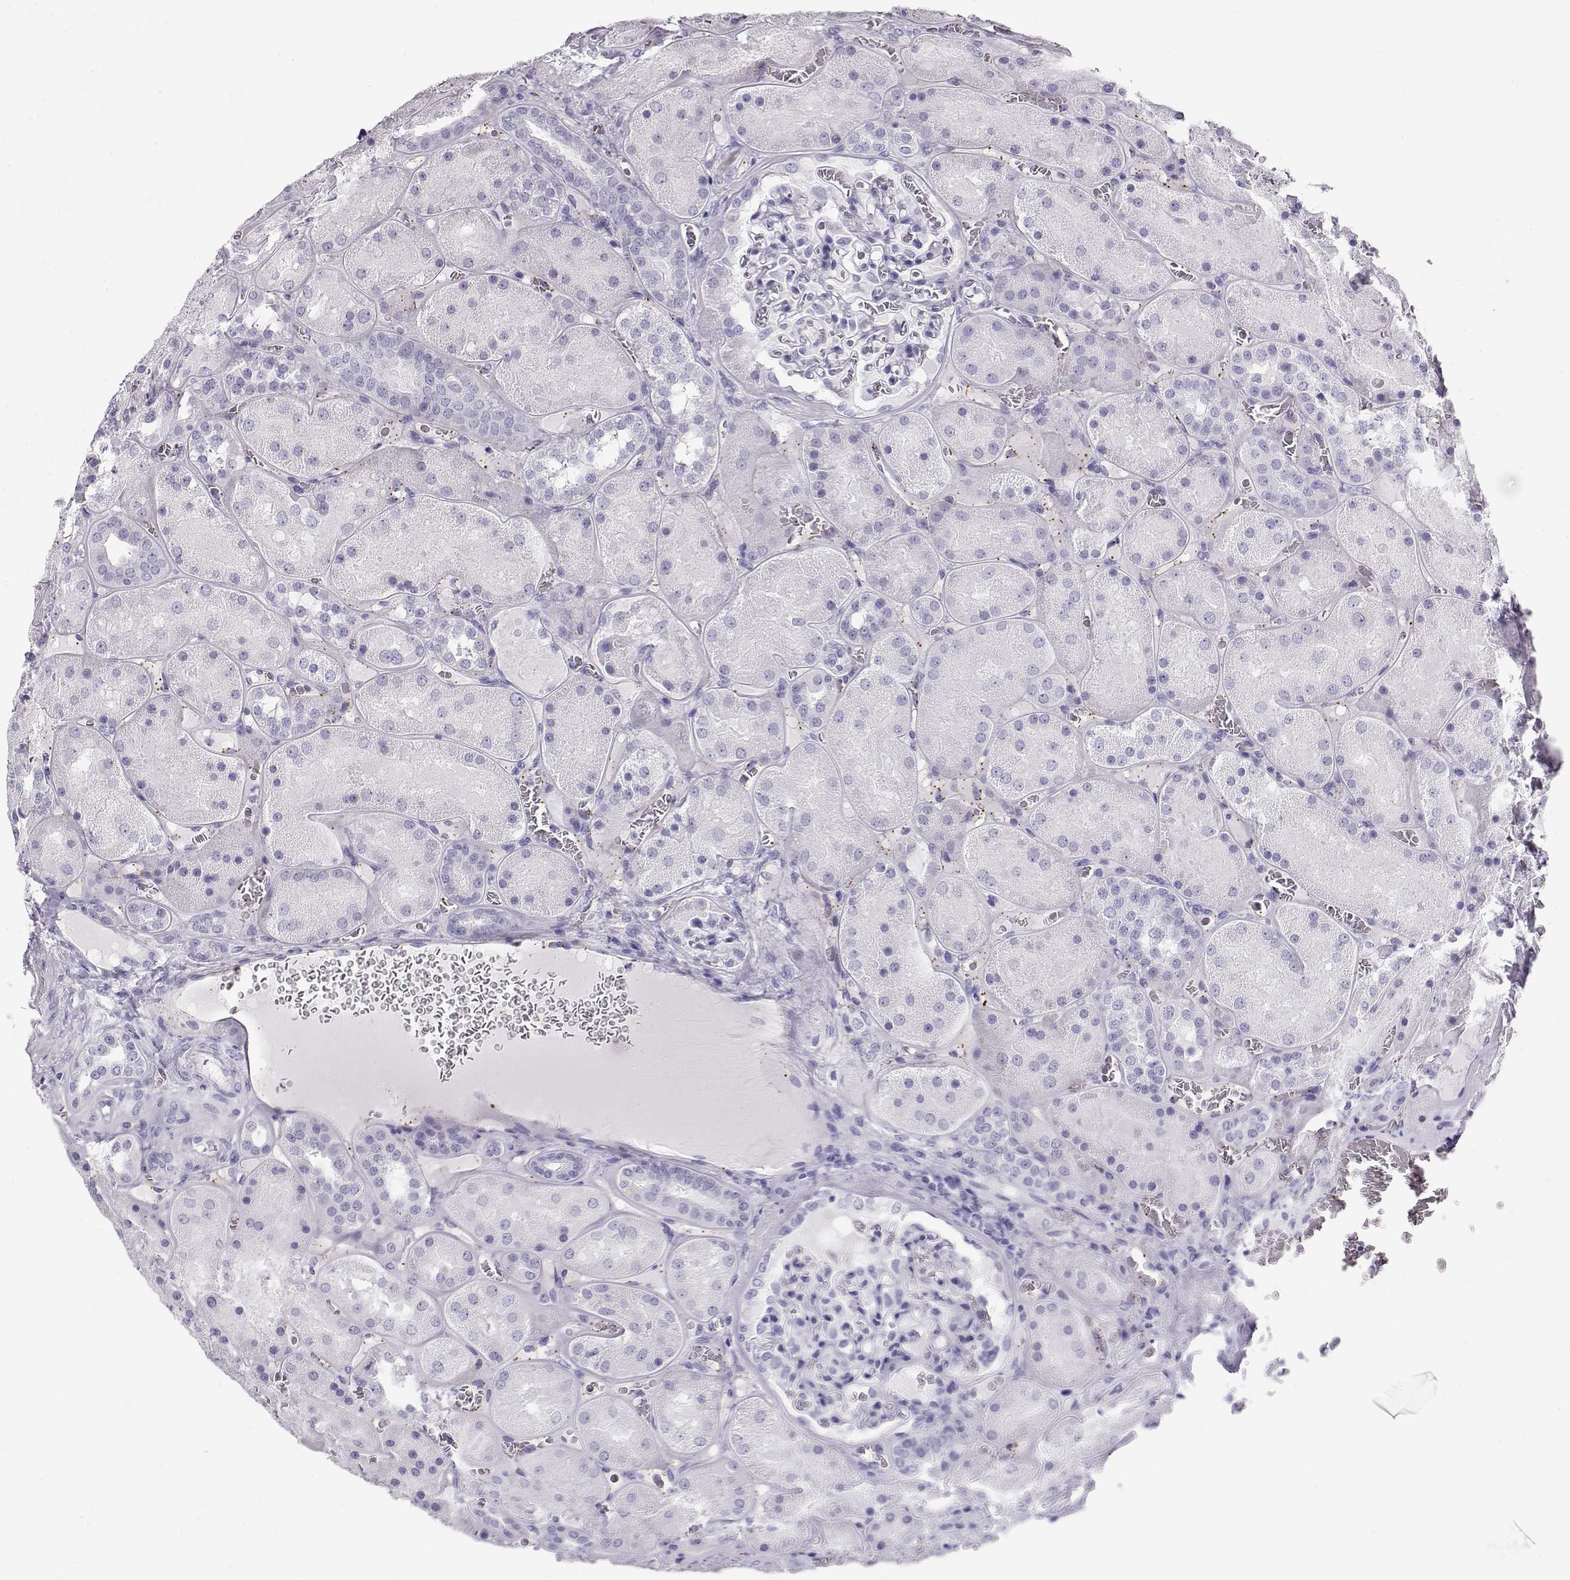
{"staining": {"intensity": "negative", "quantity": "none", "location": "none"}, "tissue": "kidney", "cell_type": "Cells in glomeruli", "image_type": "normal", "snomed": [{"axis": "morphology", "description": "Normal tissue, NOS"}, {"axis": "topography", "description": "Kidney"}], "caption": "This micrograph is of benign kidney stained with immunohistochemistry (IHC) to label a protein in brown with the nuclei are counter-stained blue. There is no positivity in cells in glomeruli. (DAB (3,3'-diaminobenzidine) immunohistochemistry (IHC) visualized using brightfield microscopy, high magnification).", "gene": "RD3", "patient": {"sex": "male", "age": 73}}